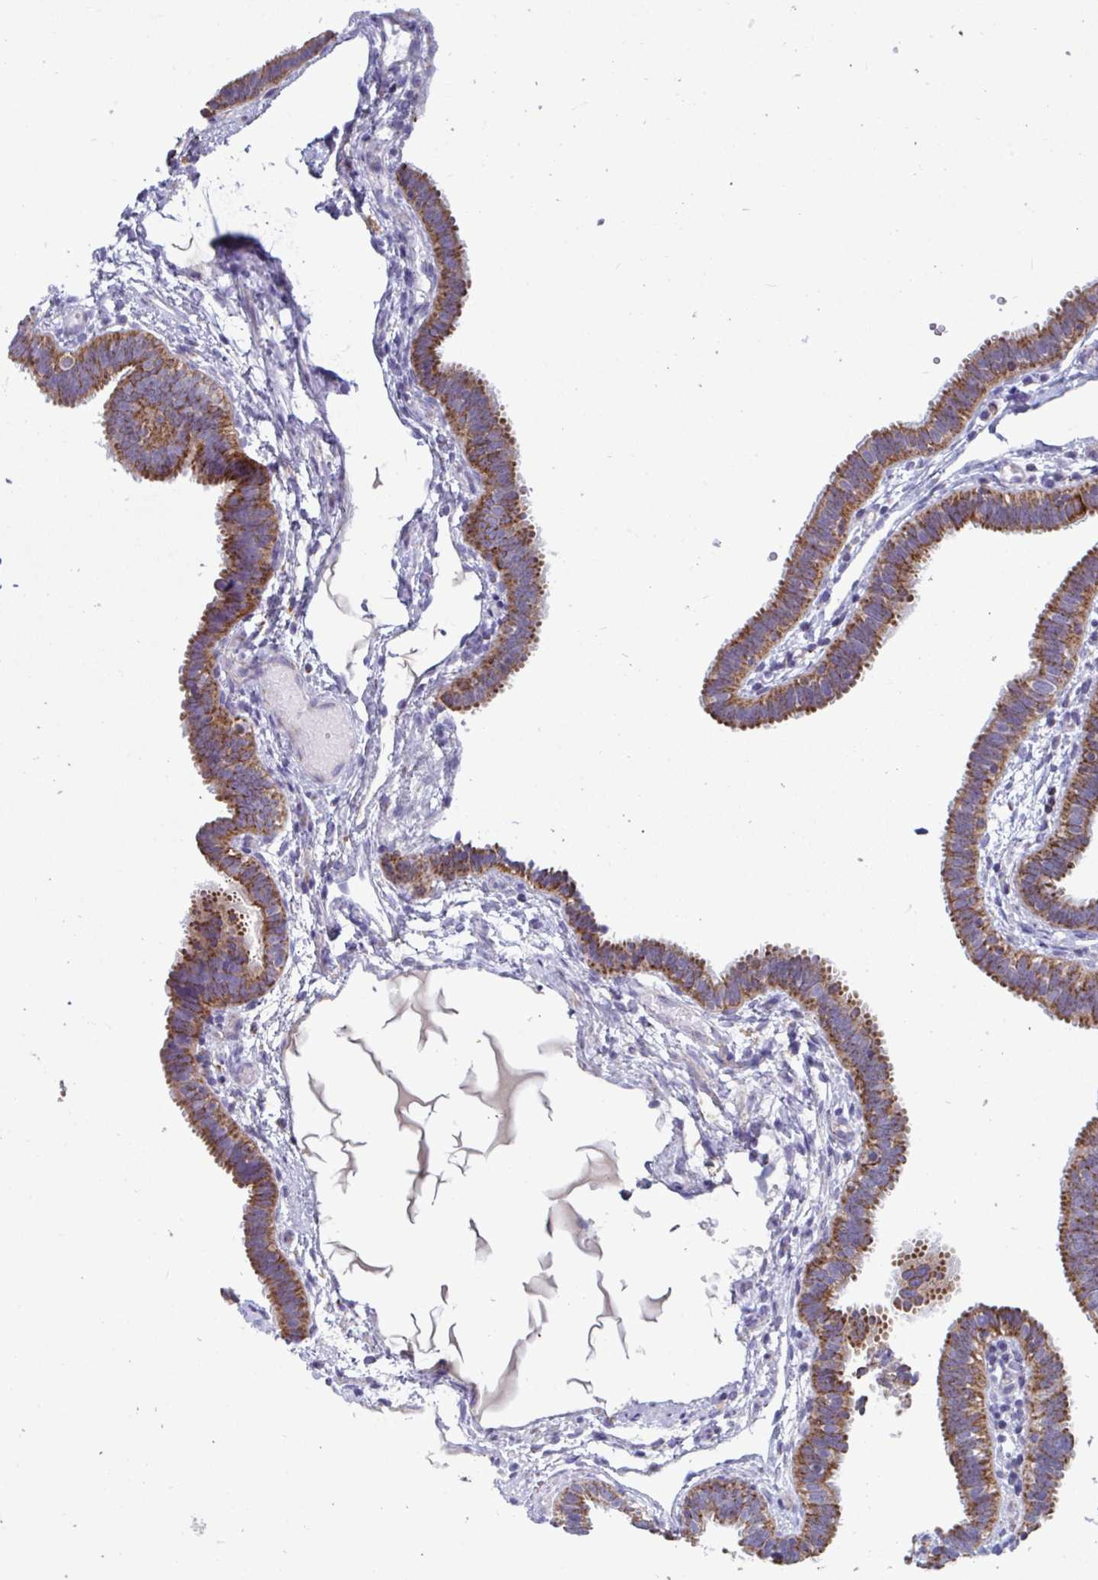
{"staining": {"intensity": "strong", "quantity": ">75%", "location": "cytoplasmic/membranous"}, "tissue": "fallopian tube", "cell_type": "Glandular cells", "image_type": "normal", "snomed": [{"axis": "morphology", "description": "Normal tissue, NOS"}, {"axis": "topography", "description": "Fallopian tube"}], "caption": "Strong cytoplasmic/membranous protein staining is present in about >75% of glandular cells in fallopian tube. Immunohistochemistry stains the protein in brown and the nuclei are stained blue.", "gene": "BCAT2", "patient": {"sex": "female", "age": 37}}